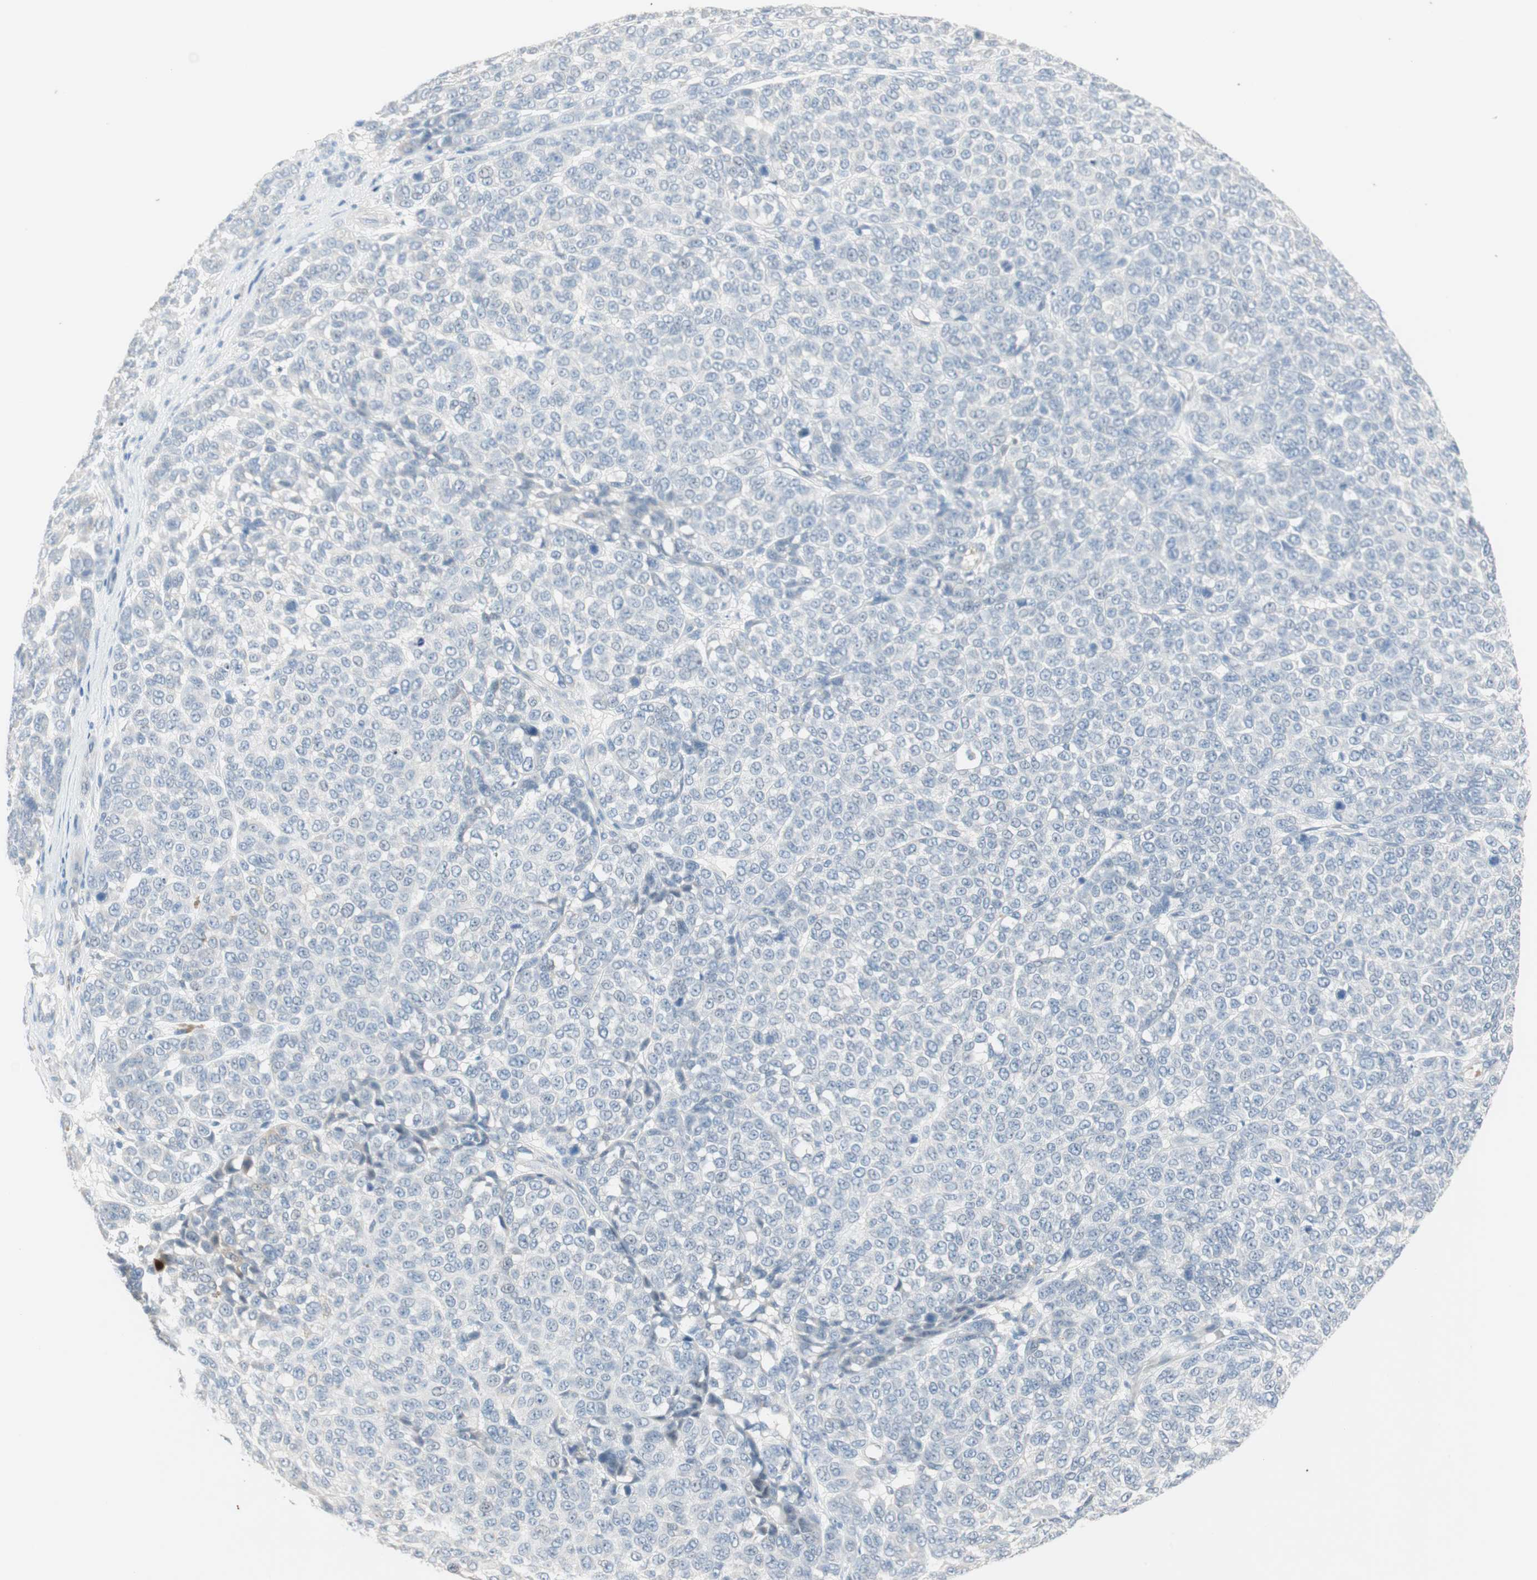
{"staining": {"intensity": "negative", "quantity": "none", "location": "none"}, "tissue": "melanoma", "cell_type": "Tumor cells", "image_type": "cancer", "snomed": [{"axis": "morphology", "description": "Malignant melanoma, NOS"}, {"axis": "topography", "description": "Skin"}], "caption": "Photomicrograph shows no protein expression in tumor cells of melanoma tissue.", "gene": "PDZK1", "patient": {"sex": "male", "age": 59}}